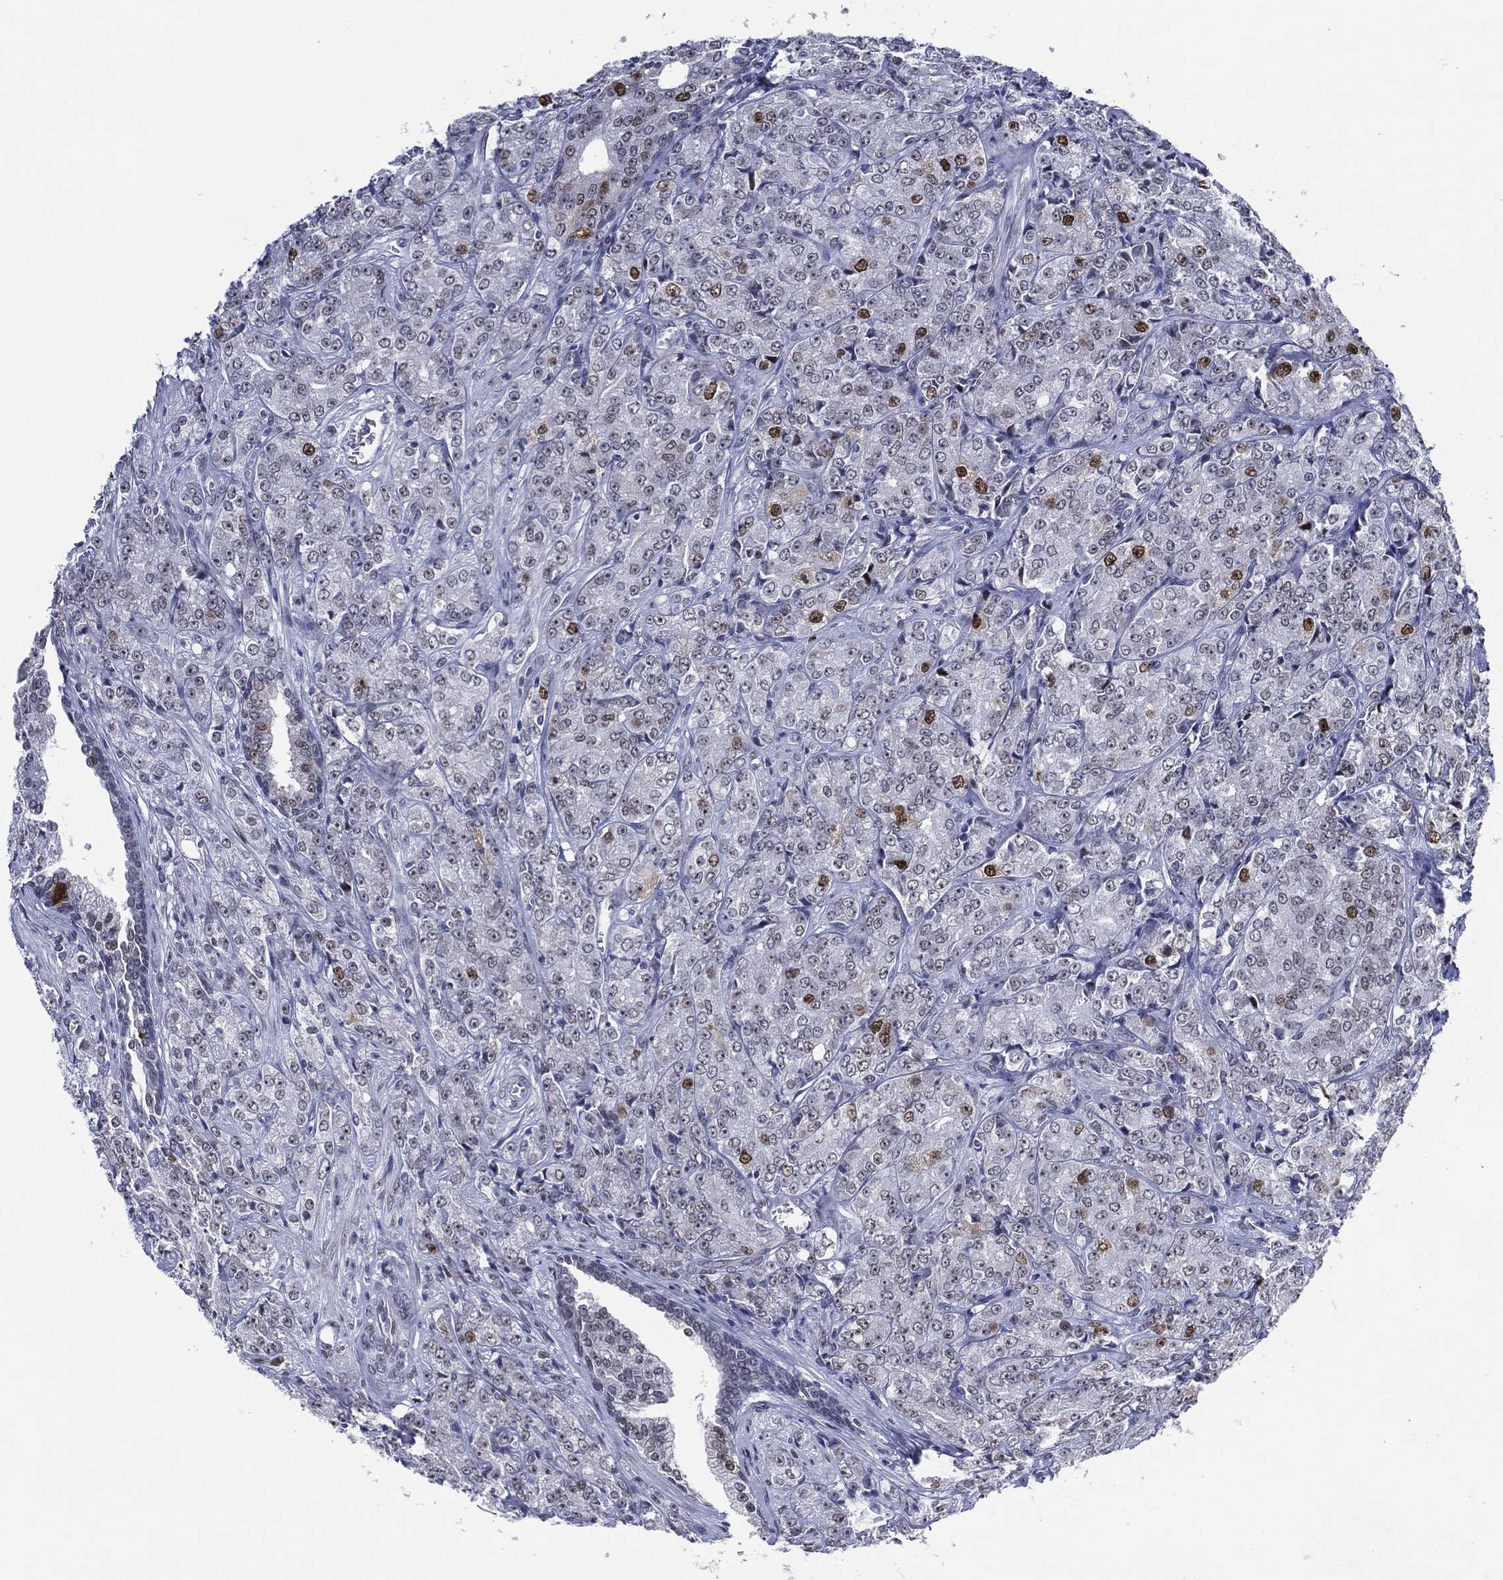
{"staining": {"intensity": "strong", "quantity": "<25%", "location": "nuclear"}, "tissue": "prostate cancer", "cell_type": "Tumor cells", "image_type": "cancer", "snomed": [{"axis": "morphology", "description": "Adenocarcinoma, NOS"}, {"axis": "topography", "description": "Prostate and seminal vesicle, NOS"}, {"axis": "topography", "description": "Prostate"}], "caption": "Human prostate cancer (adenocarcinoma) stained for a protein (brown) exhibits strong nuclear positive positivity in approximately <25% of tumor cells.", "gene": "GATA6", "patient": {"sex": "male", "age": 68}}